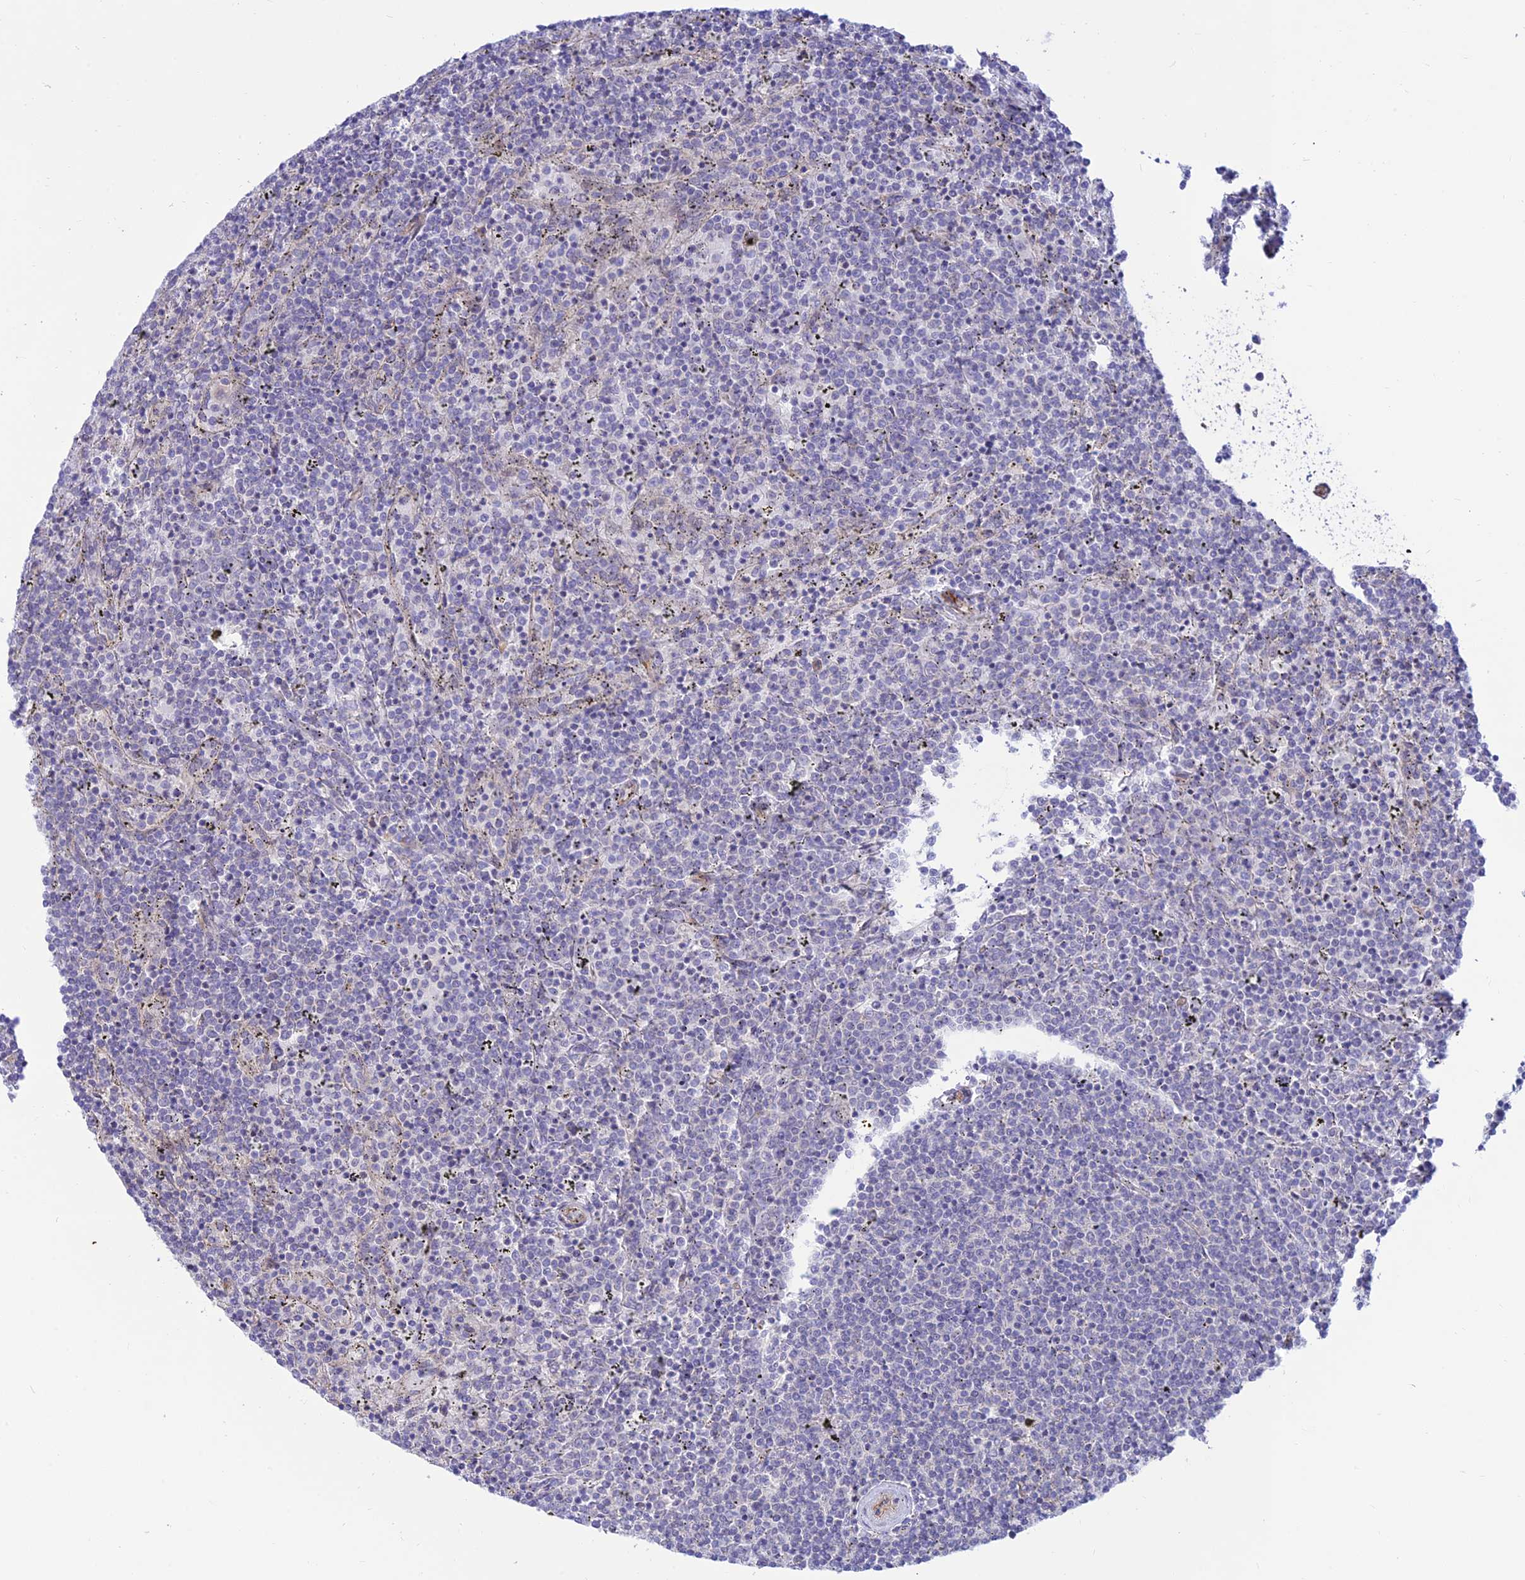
{"staining": {"intensity": "negative", "quantity": "none", "location": "none"}, "tissue": "lymphoma", "cell_type": "Tumor cells", "image_type": "cancer", "snomed": [{"axis": "morphology", "description": "Malignant lymphoma, non-Hodgkin's type, Low grade"}, {"axis": "topography", "description": "Spleen"}], "caption": "IHC histopathology image of human malignant lymphoma, non-Hodgkin's type (low-grade) stained for a protein (brown), which displays no staining in tumor cells.", "gene": "KCNAB1", "patient": {"sex": "female", "age": 50}}